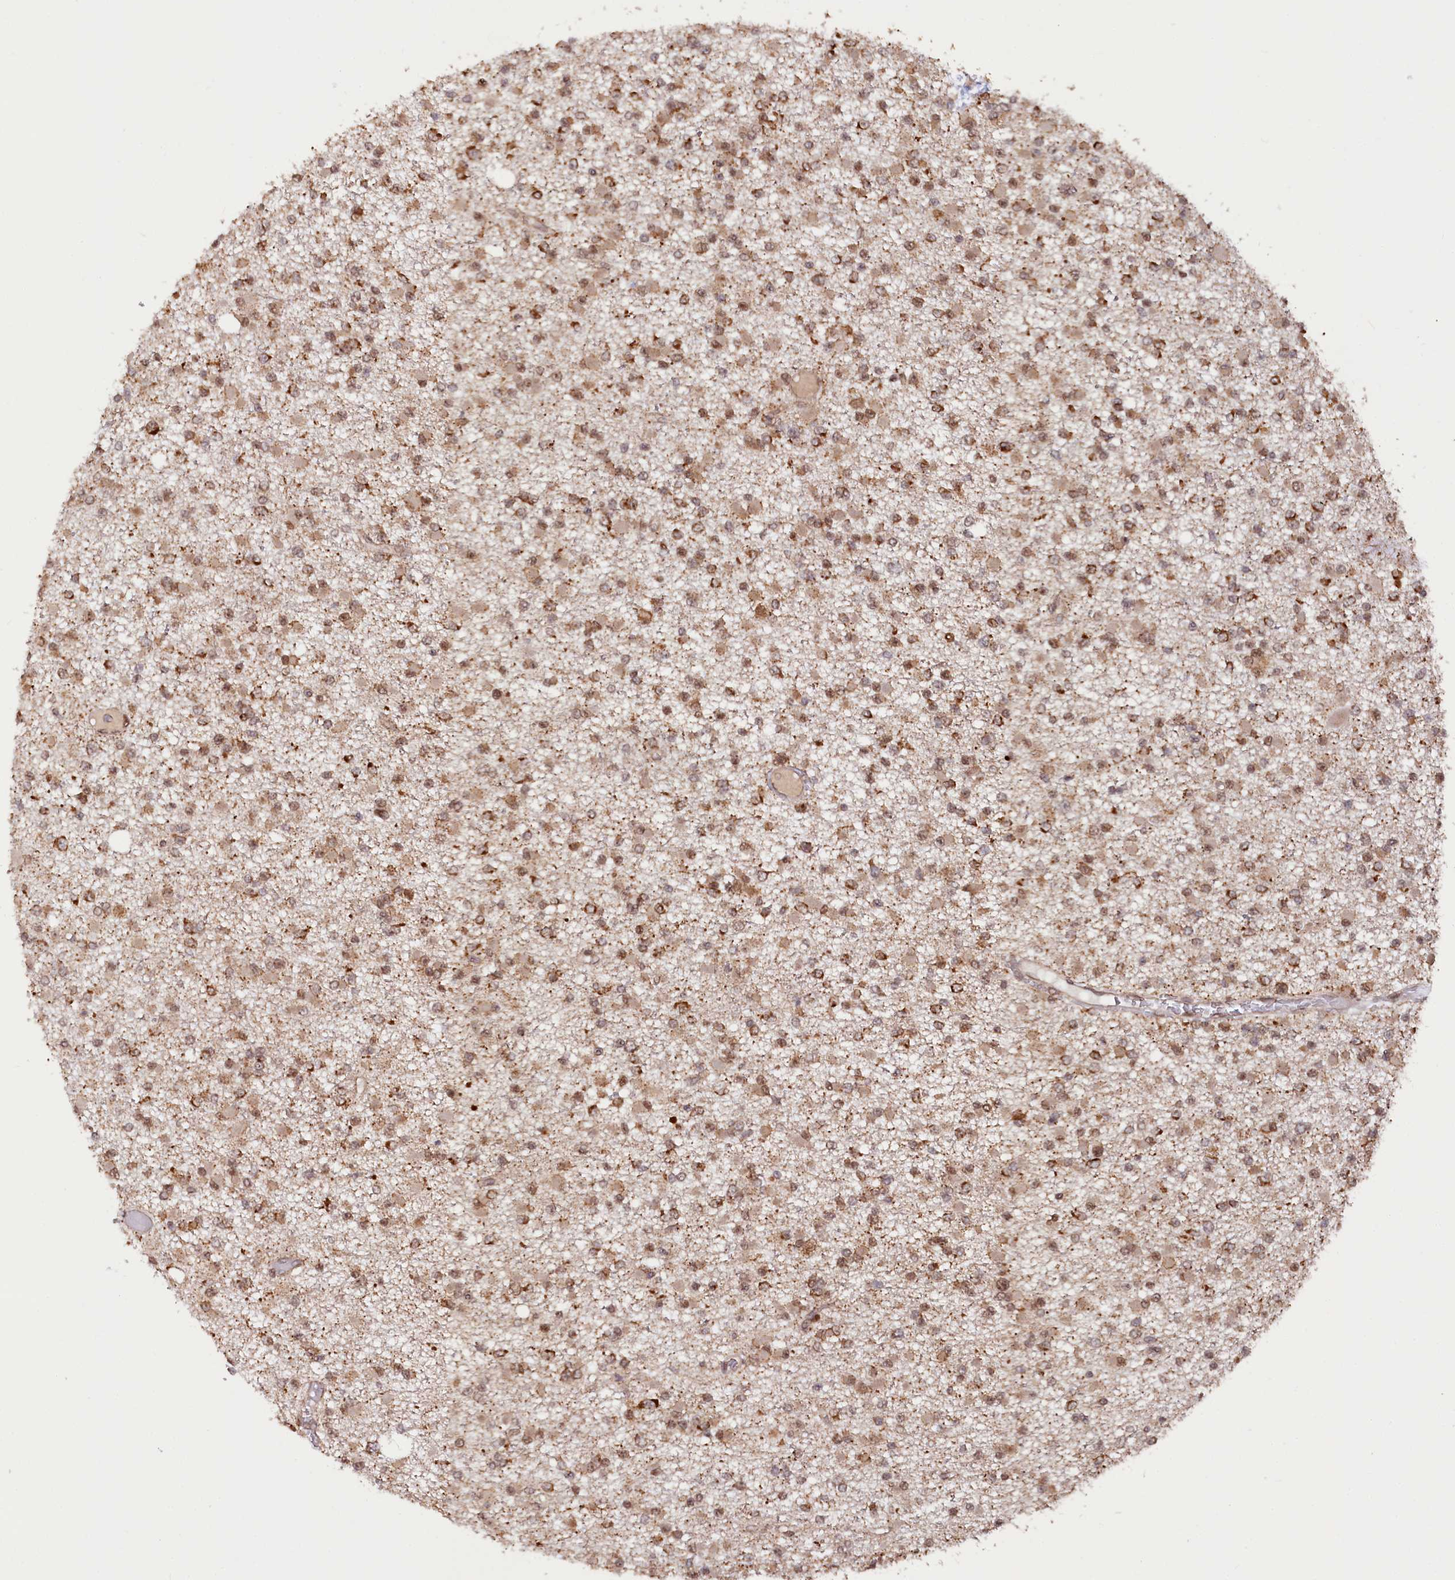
{"staining": {"intensity": "moderate", "quantity": ">75%", "location": "cytoplasmic/membranous,nuclear"}, "tissue": "glioma", "cell_type": "Tumor cells", "image_type": "cancer", "snomed": [{"axis": "morphology", "description": "Glioma, malignant, Low grade"}, {"axis": "topography", "description": "Brain"}], "caption": "Protein expression analysis of glioma displays moderate cytoplasmic/membranous and nuclear positivity in approximately >75% of tumor cells.", "gene": "PHC3", "patient": {"sex": "female", "age": 22}}